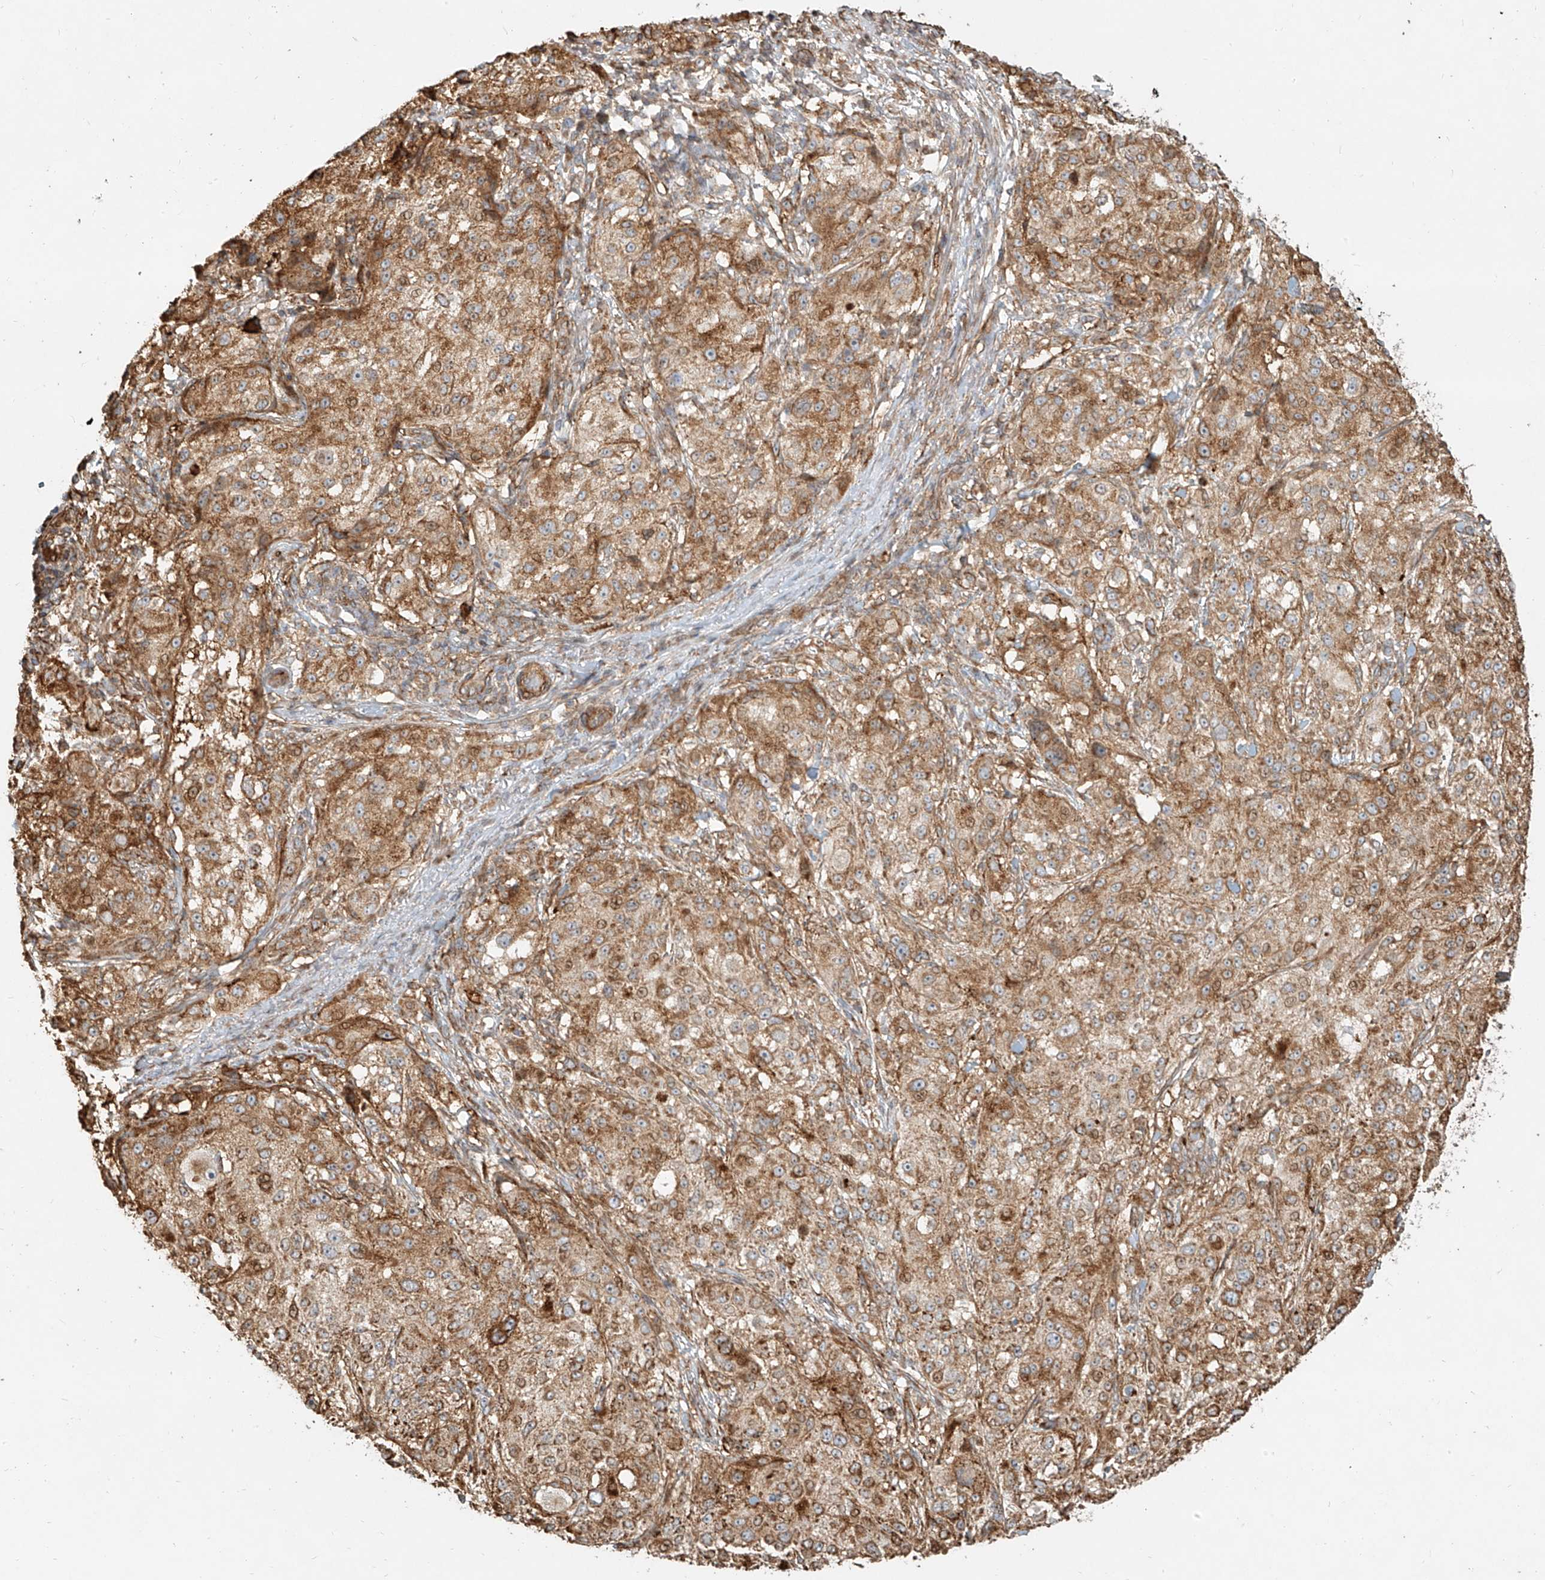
{"staining": {"intensity": "moderate", "quantity": ">75%", "location": "cytoplasmic/membranous"}, "tissue": "melanoma", "cell_type": "Tumor cells", "image_type": "cancer", "snomed": [{"axis": "morphology", "description": "Necrosis, NOS"}, {"axis": "morphology", "description": "Malignant melanoma, NOS"}, {"axis": "topography", "description": "Skin"}], "caption": "Melanoma was stained to show a protein in brown. There is medium levels of moderate cytoplasmic/membranous positivity in about >75% of tumor cells.", "gene": "MTX2", "patient": {"sex": "female", "age": 87}}